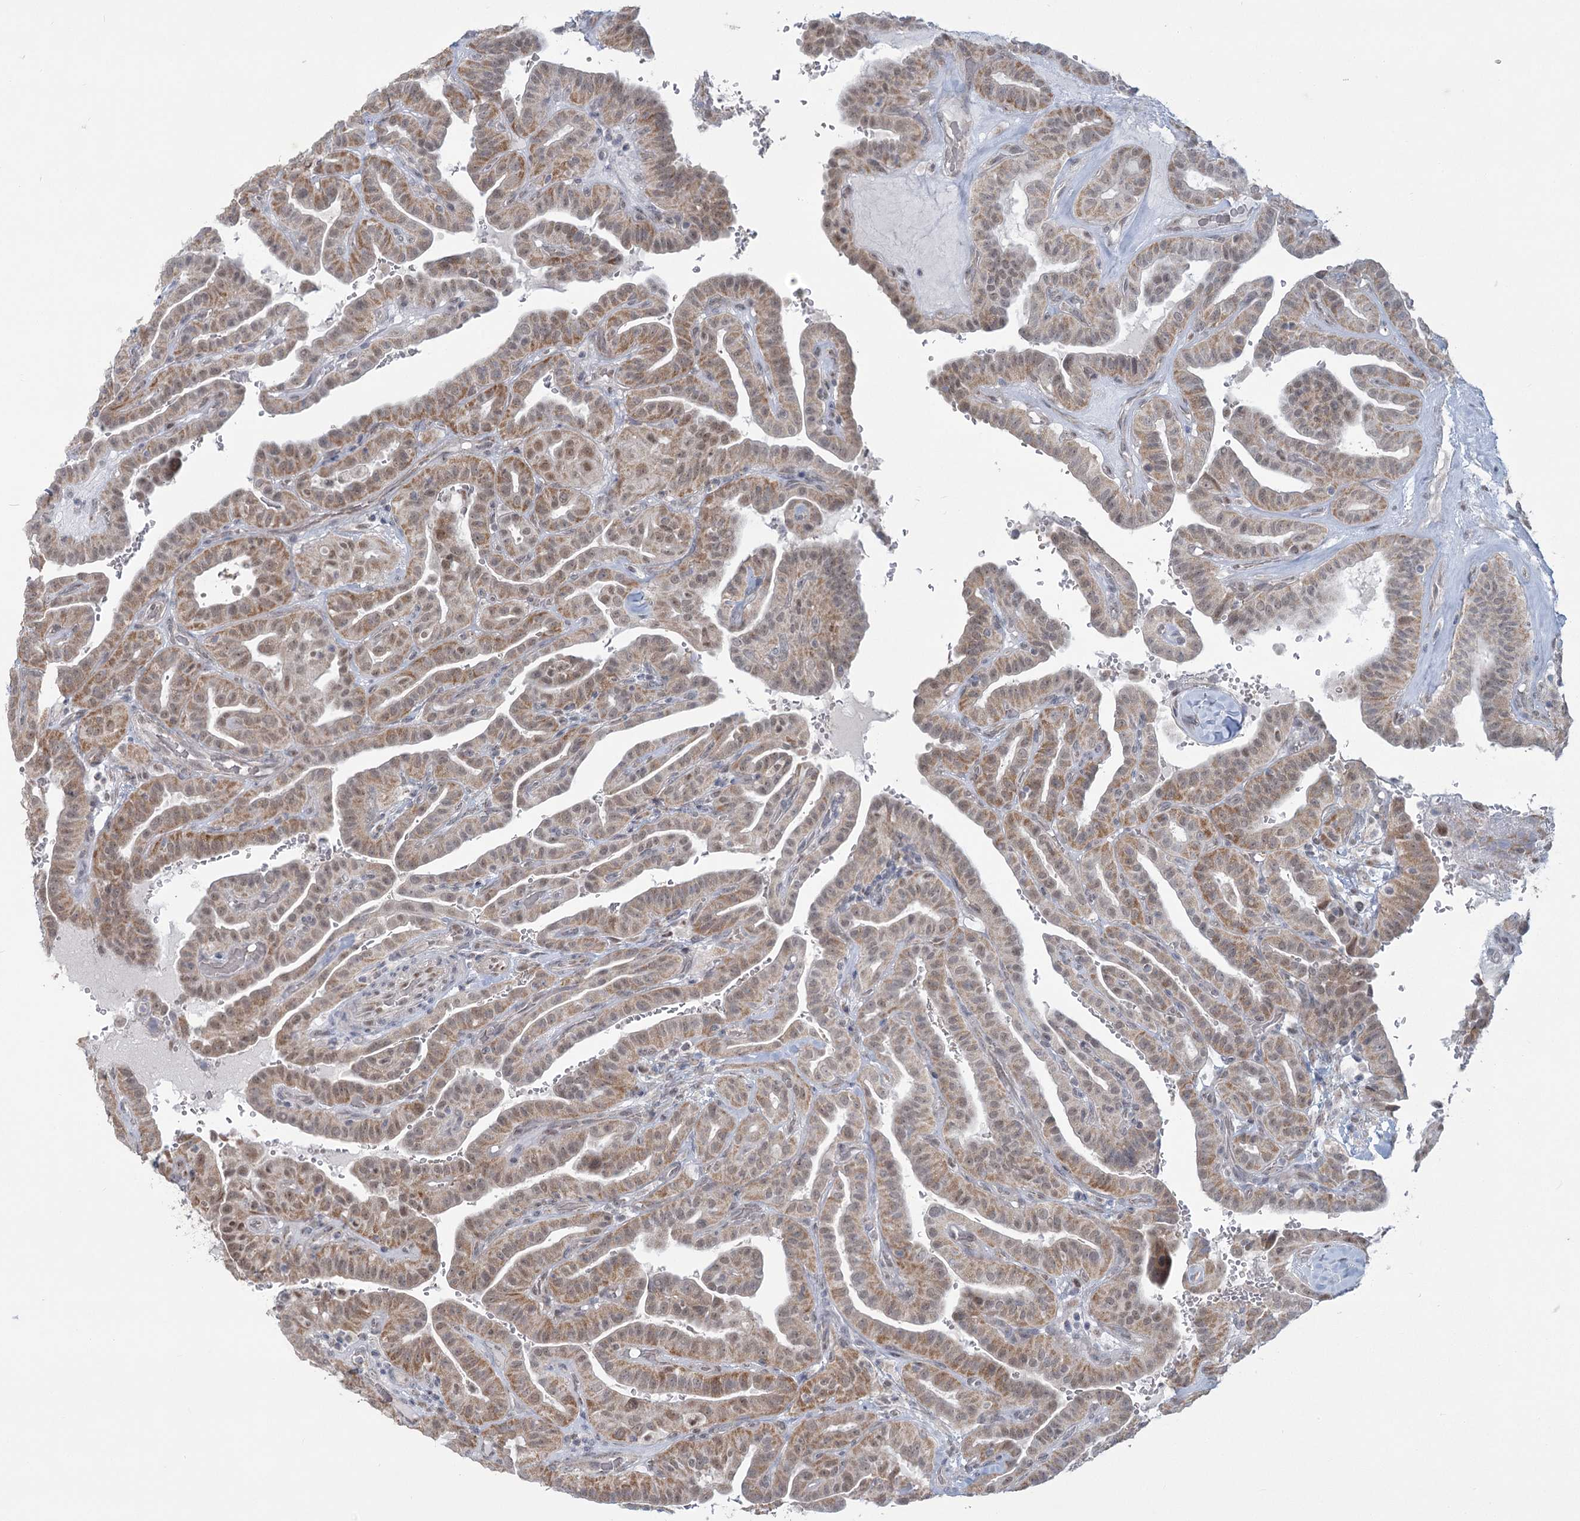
{"staining": {"intensity": "weak", "quantity": ">75%", "location": "cytoplasmic/membranous"}, "tissue": "thyroid cancer", "cell_type": "Tumor cells", "image_type": "cancer", "snomed": [{"axis": "morphology", "description": "Papillary adenocarcinoma, NOS"}, {"axis": "topography", "description": "Thyroid gland"}], "caption": "Protein staining of thyroid papillary adenocarcinoma tissue displays weak cytoplasmic/membranous positivity in approximately >75% of tumor cells. (DAB (3,3'-diaminobenzidine) = brown stain, brightfield microscopy at high magnification).", "gene": "MTG1", "patient": {"sex": "male", "age": 77}}